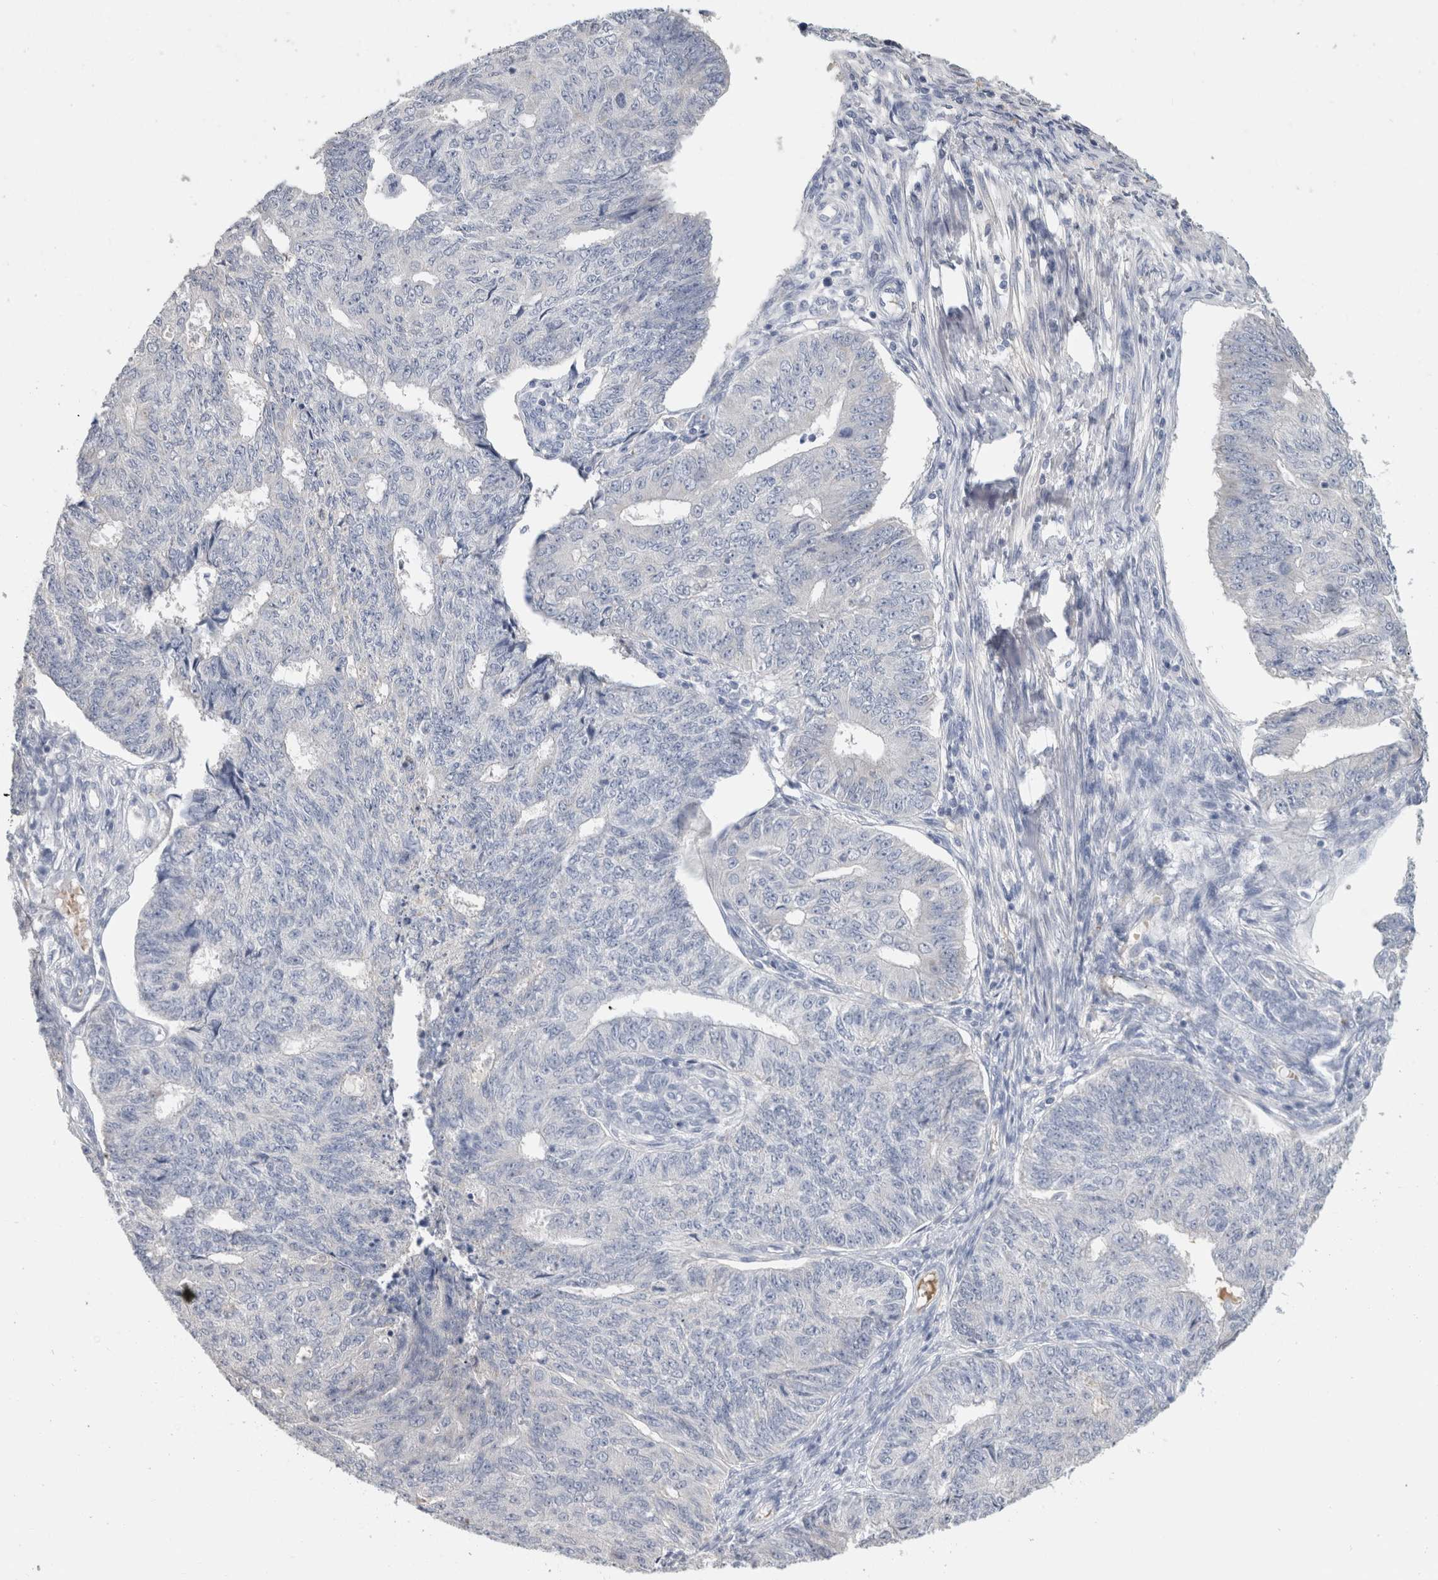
{"staining": {"intensity": "negative", "quantity": "none", "location": "none"}, "tissue": "endometrial cancer", "cell_type": "Tumor cells", "image_type": "cancer", "snomed": [{"axis": "morphology", "description": "Adenocarcinoma, NOS"}, {"axis": "topography", "description": "Endometrium"}], "caption": "Immunohistochemistry photomicrograph of human adenocarcinoma (endometrial) stained for a protein (brown), which shows no positivity in tumor cells. (DAB IHC visualized using brightfield microscopy, high magnification).", "gene": "SCGB1A1", "patient": {"sex": "female", "age": 32}}